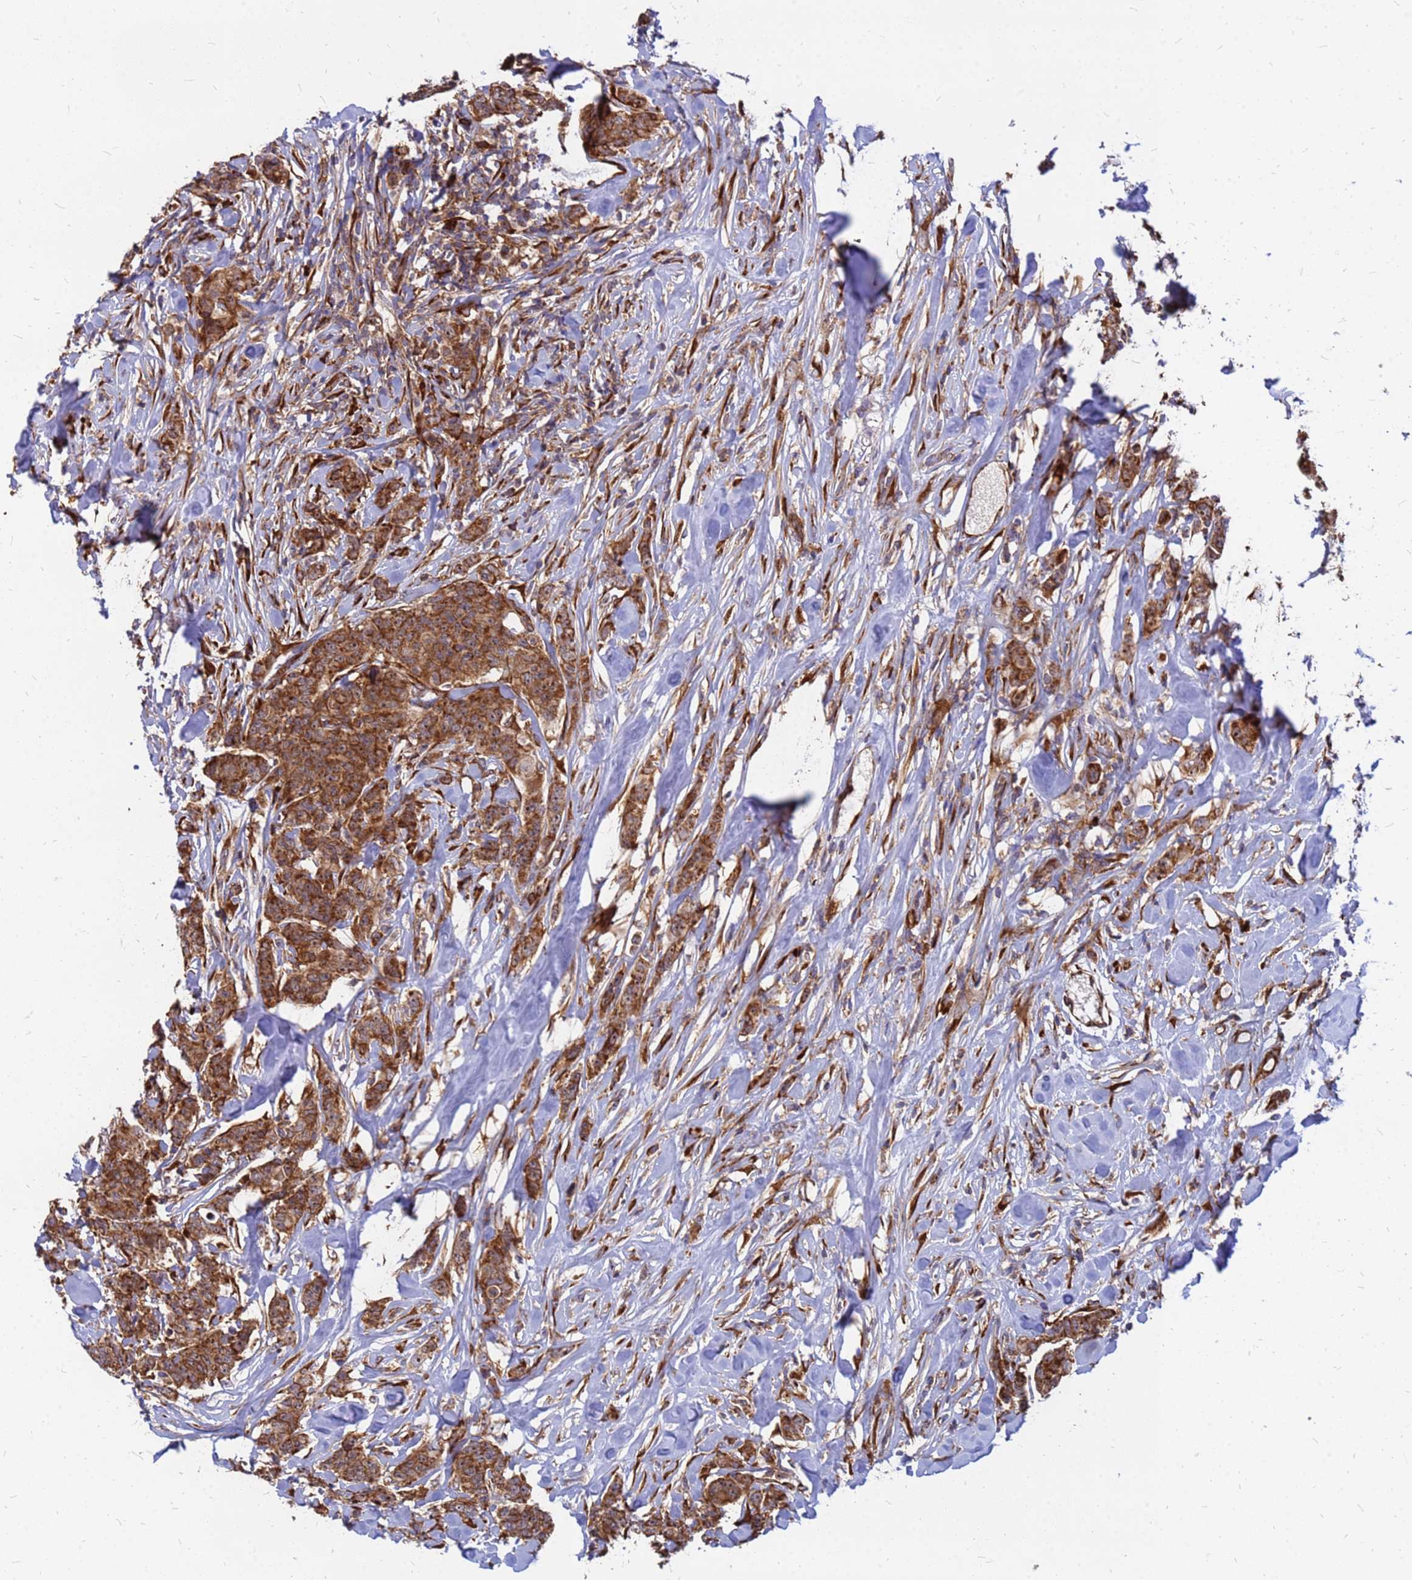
{"staining": {"intensity": "strong", "quantity": ">75%", "location": "cytoplasmic/membranous"}, "tissue": "breast cancer", "cell_type": "Tumor cells", "image_type": "cancer", "snomed": [{"axis": "morphology", "description": "Duct carcinoma"}, {"axis": "topography", "description": "Breast"}], "caption": "Tumor cells reveal strong cytoplasmic/membranous expression in approximately >75% of cells in breast intraductal carcinoma.", "gene": "RPL8", "patient": {"sex": "female", "age": 40}}